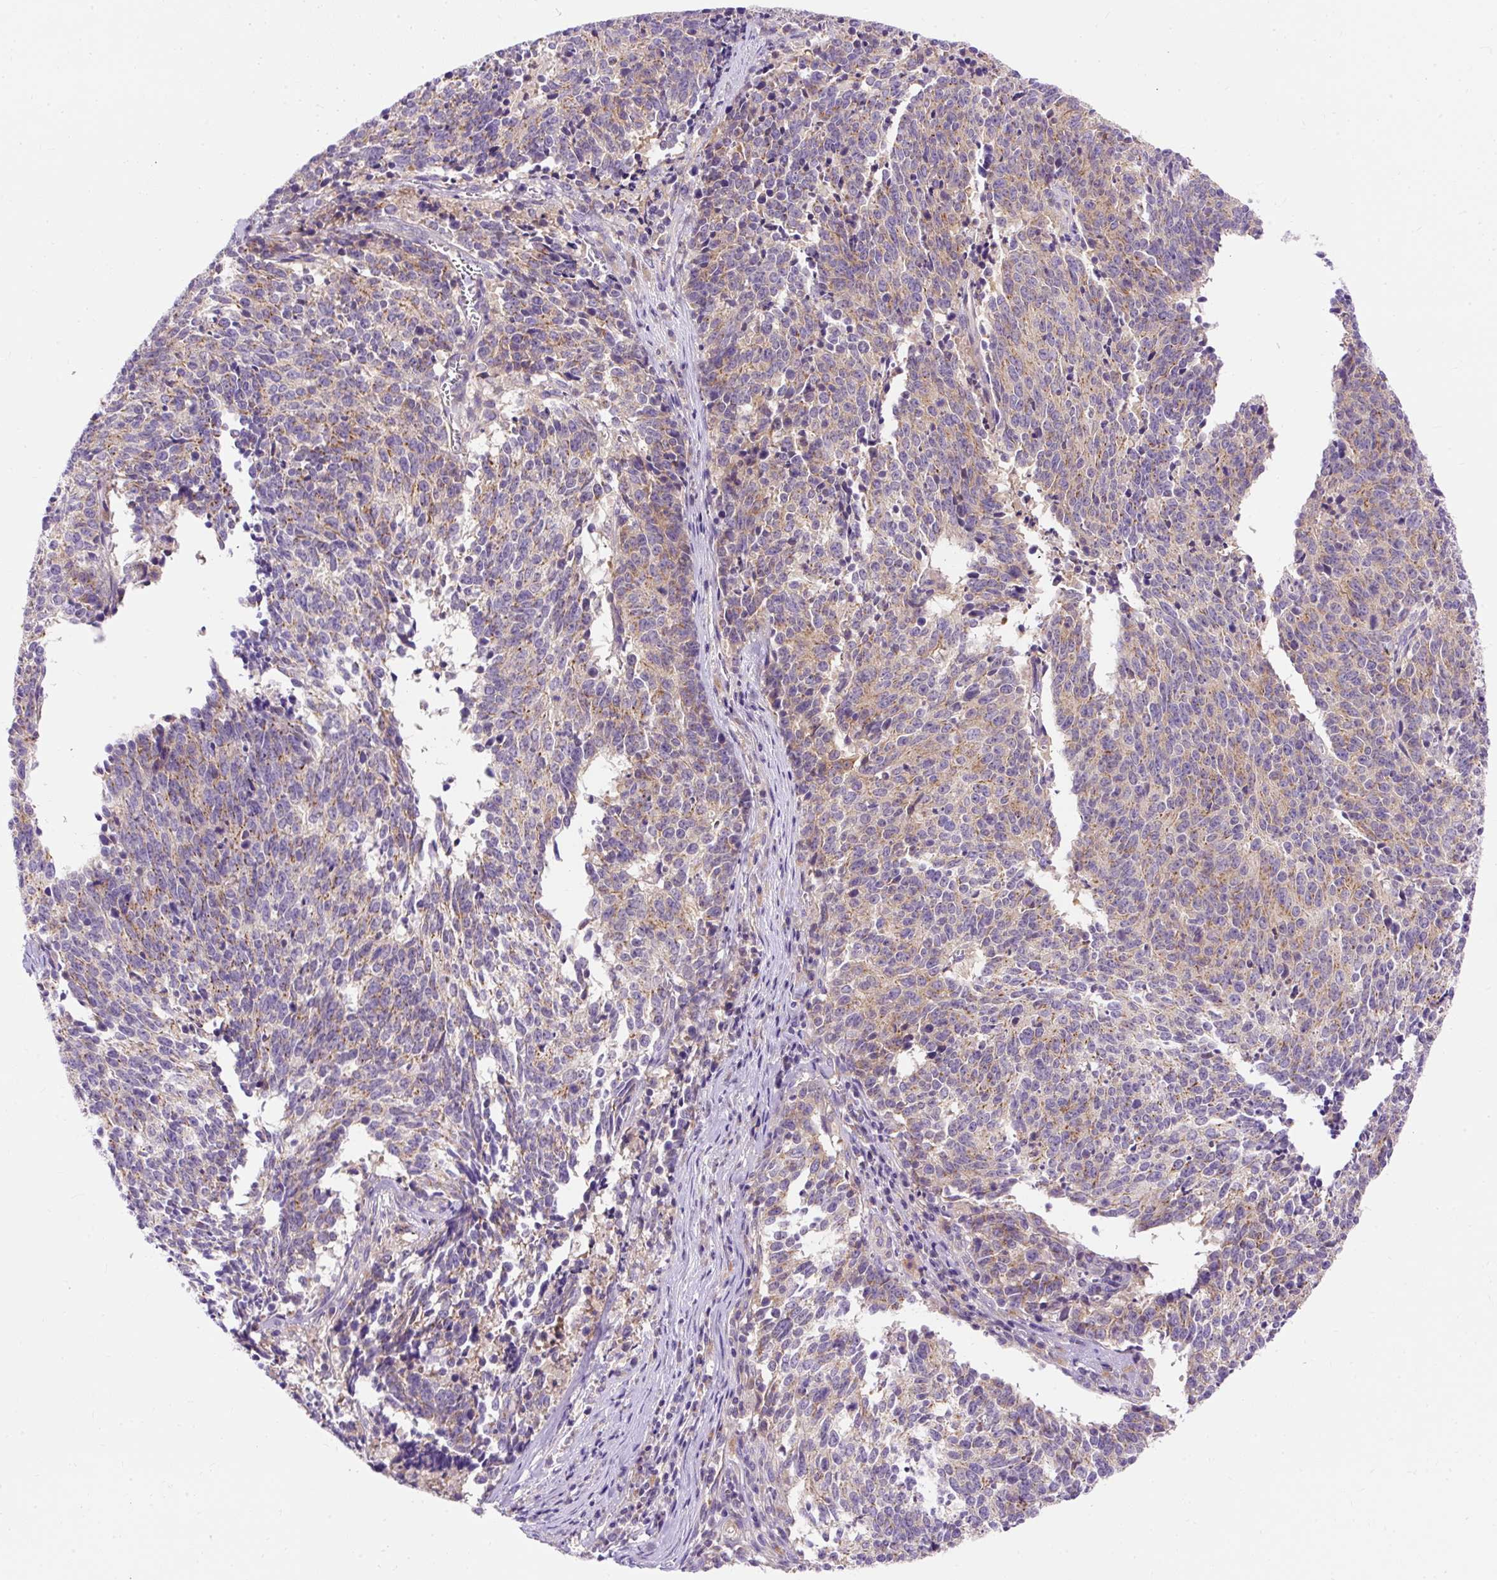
{"staining": {"intensity": "moderate", "quantity": "25%-75%", "location": "cytoplasmic/membranous"}, "tissue": "cervical cancer", "cell_type": "Tumor cells", "image_type": "cancer", "snomed": [{"axis": "morphology", "description": "Squamous cell carcinoma, NOS"}, {"axis": "topography", "description": "Cervix"}], "caption": "The photomicrograph demonstrates staining of cervical cancer, revealing moderate cytoplasmic/membranous protein positivity (brown color) within tumor cells.", "gene": "OR4K15", "patient": {"sex": "female", "age": 29}}